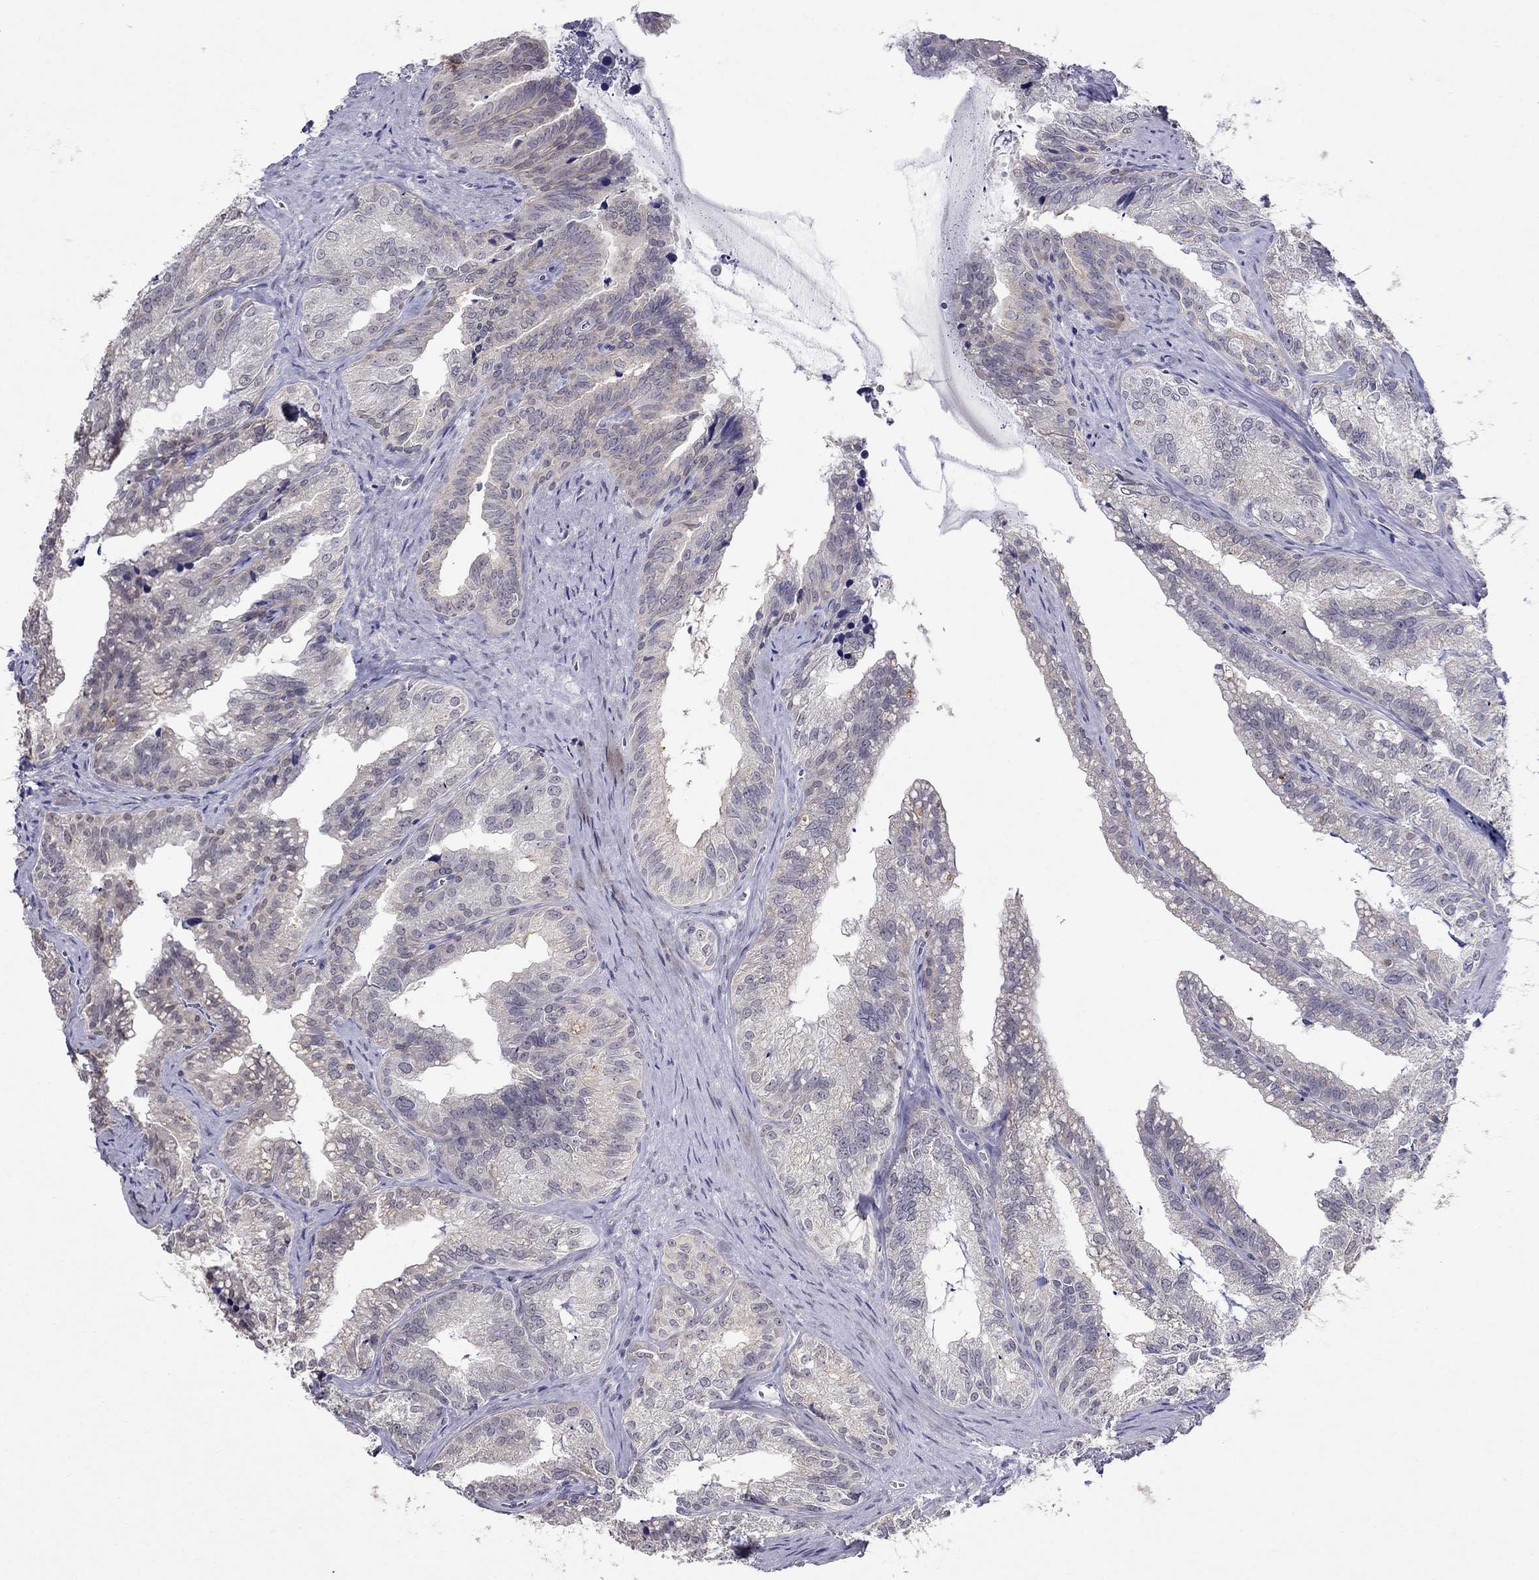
{"staining": {"intensity": "negative", "quantity": "none", "location": "none"}, "tissue": "seminal vesicle", "cell_type": "Glandular cells", "image_type": "normal", "snomed": [{"axis": "morphology", "description": "Normal tissue, NOS"}, {"axis": "topography", "description": "Seminal veicle"}], "caption": "Immunohistochemistry image of normal seminal vesicle: seminal vesicle stained with DAB reveals no significant protein positivity in glandular cells.", "gene": "MYO3B", "patient": {"sex": "male", "age": 57}}